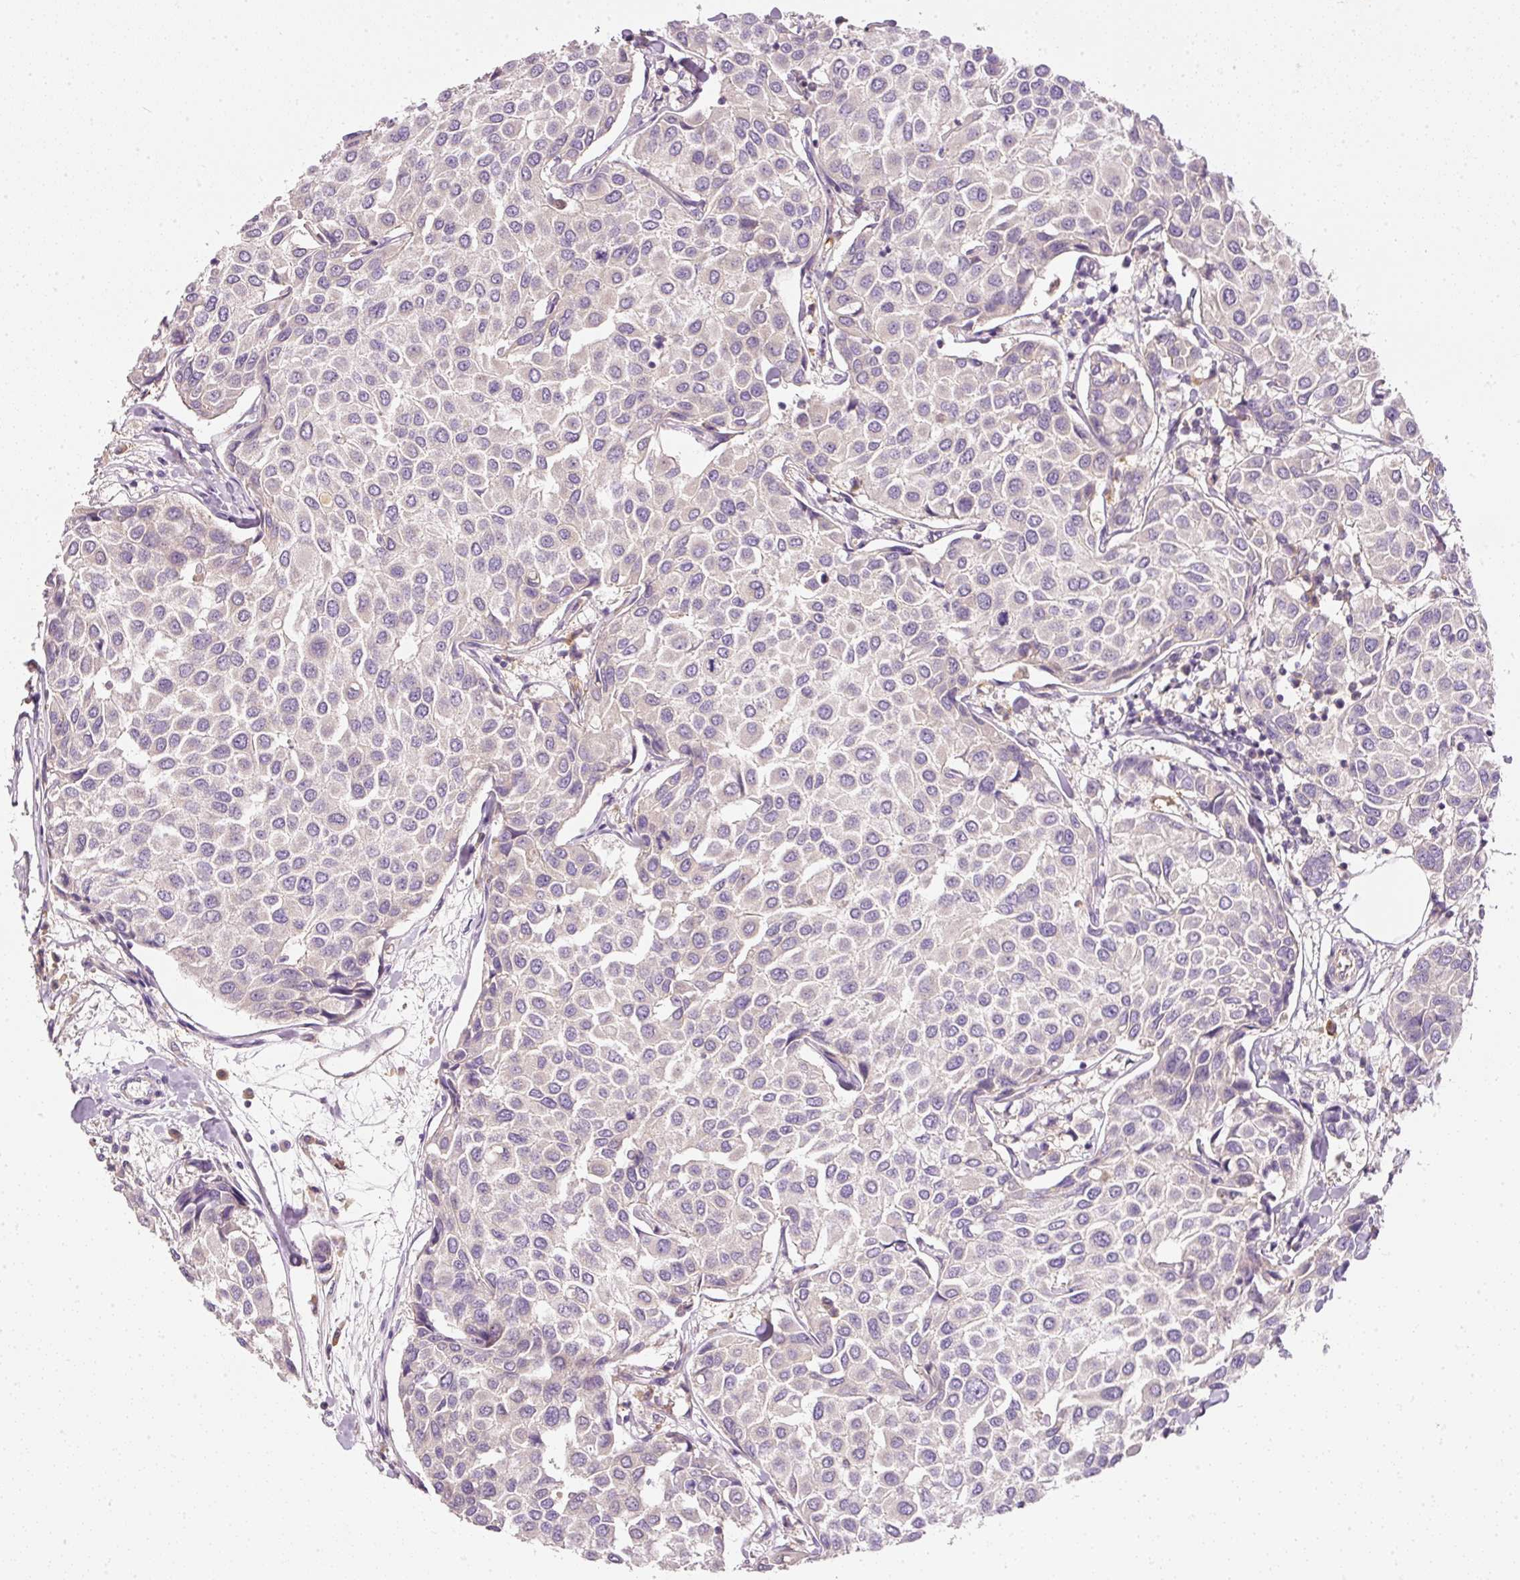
{"staining": {"intensity": "negative", "quantity": "none", "location": "none"}, "tissue": "breast cancer", "cell_type": "Tumor cells", "image_type": "cancer", "snomed": [{"axis": "morphology", "description": "Duct carcinoma"}, {"axis": "topography", "description": "Breast"}], "caption": "Tumor cells are negative for brown protein staining in breast intraductal carcinoma. (Immunohistochemistry (ihc), brightfield microscopy, high magnification).", "gene": "RNF167", "patient": {"sex": "female", "age": 55}}